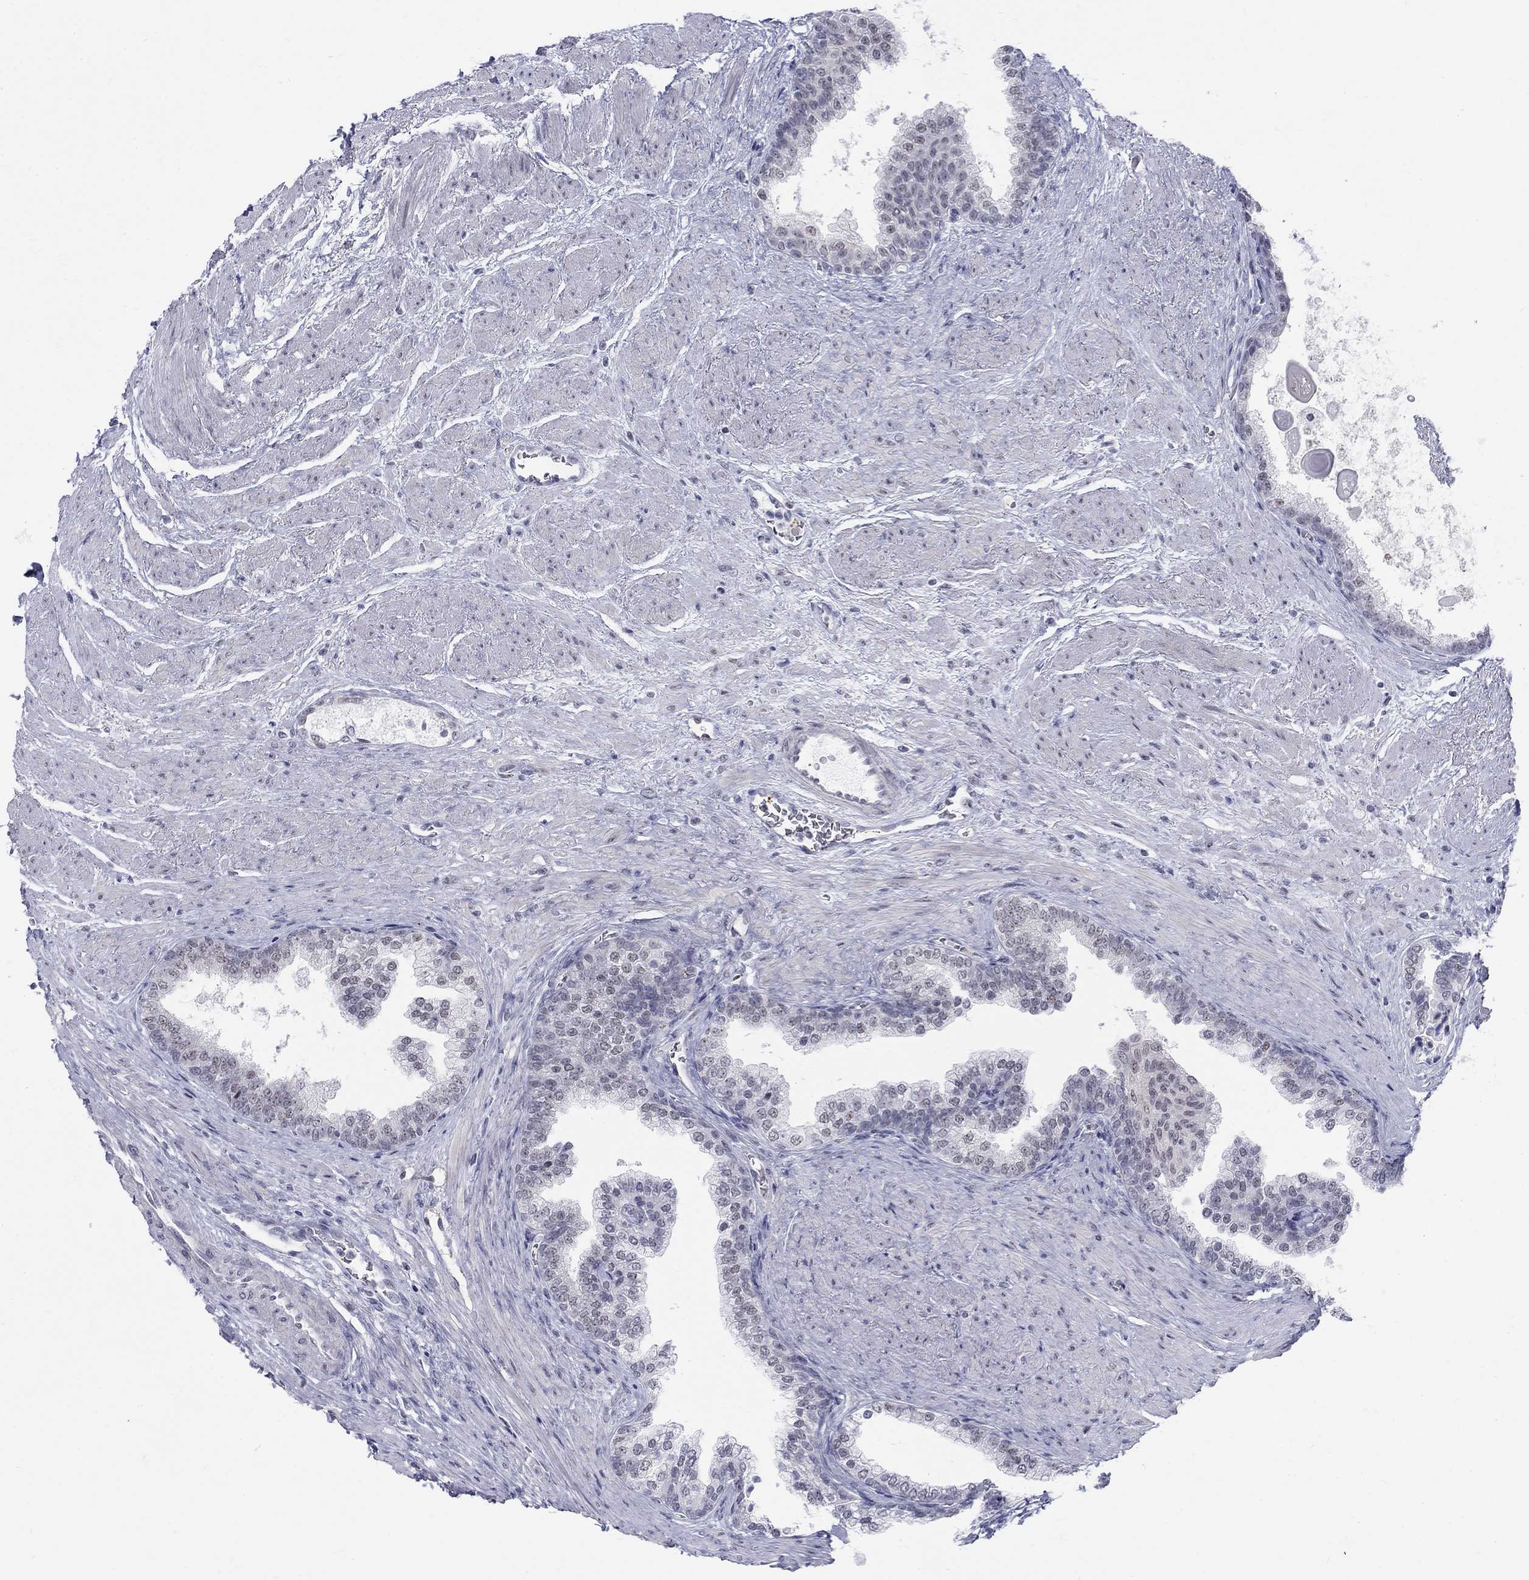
{"staining": {"intensity": "negative", "quantity": "none", "location": "none"}, "tissue": "prostate cancer", "cell_type": "Tumor cells", "image_type": "cancer", "snomed": [{"axis": "morphology", "description": "Adenocarcinoma, NOS"}, {"axis": "topography", "description": "Prostate and seminal vesicle, NOS"}, {"axis": "topography", "description": "Prostate"}], "caption": "The photomicrograph demonstrates no staining of tumor cells in prostate cancer.", "gene": "DMTN", "patient": {"sex": "male", "age": 62}}